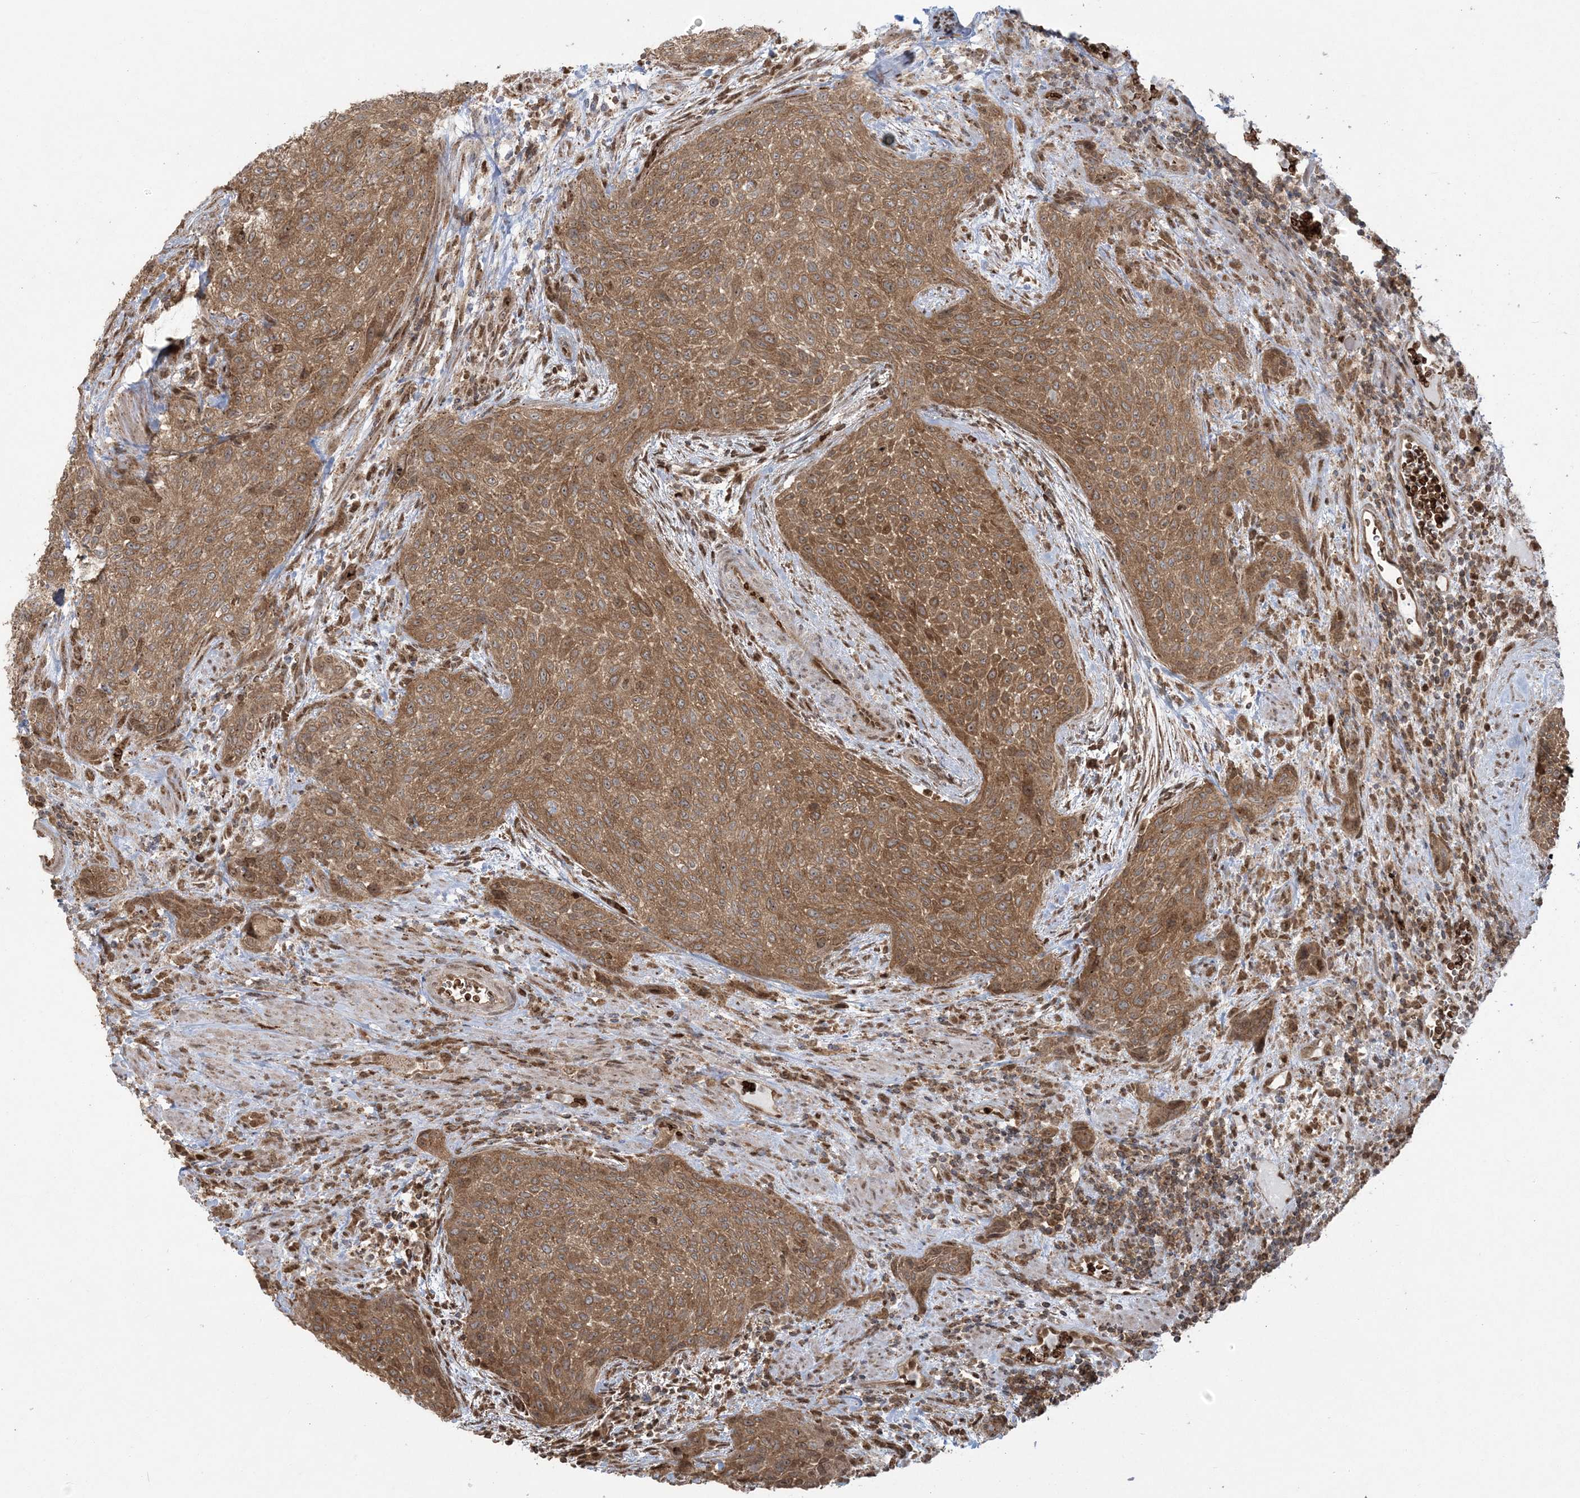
{"staining": {"intensity": "moderate", "quantity": ">75%", "location": "cytoplasmic/membranous"}, "tissue": "urothelial cancer", "cell_type": "Tumor cells", "image_type": "cancer", "snomed": [{"axis": "morphology", "description": "Urothelial carcinoma, High grade"}, {"axis": "topography", "description": "Urinary bladder"}], "caption": "High-magnification brightfield microscopy of urothelial cancer stained with DAB (brown) and counterstained with hematoxylin (blue). tumor cells exhibit moderate cytoplasmic/membranous expression is identified in approximately>75% of cells. The protein of interest is shown in brown color, while the nuclei are stained blue.", "gene": "ABCF3", "patient": {"sex": "male", "age": 35}}